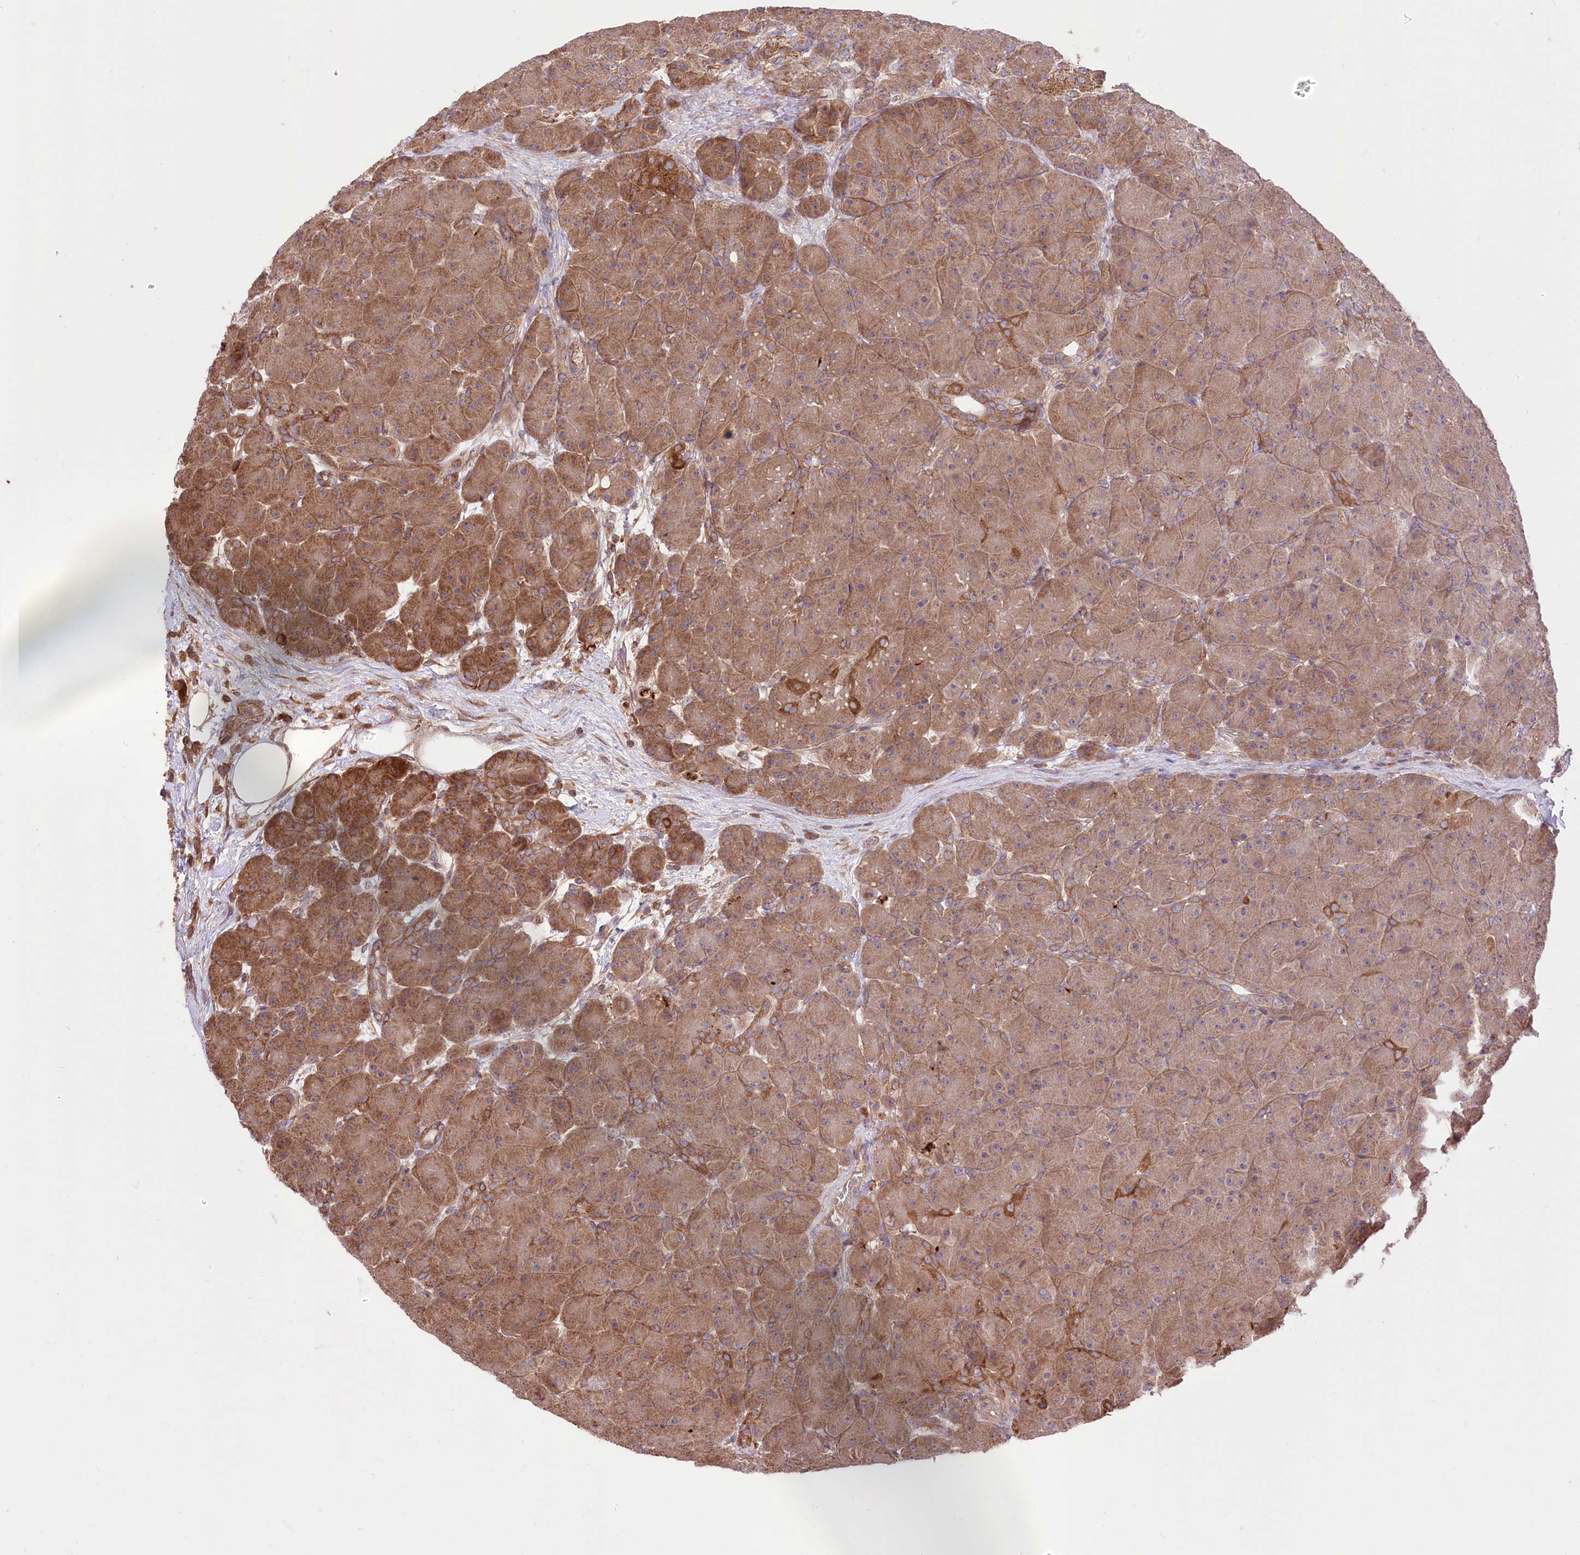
{"staining": {"intensity": "moderate", "quantity": ">75%", "location": "cytoplasmic/membranous"}, "tissue": "pancreas", "cell_type": "Exocrine glandular cells", "image_type": "normal", "snomed": [{"axis": "morphology", "description": "Normal tissue, NOS"}, {"axis": "topography", "description": "Pancreas"}], "caption": "DAB immunohistochemical staining of benign human pancreas exhibits moderate cytoplasmic/membranous protein positivity in approximately >75% of exocrine glandular cells.", "gene": "XYLB", "patient": {"sex": "male", "age": 66}}